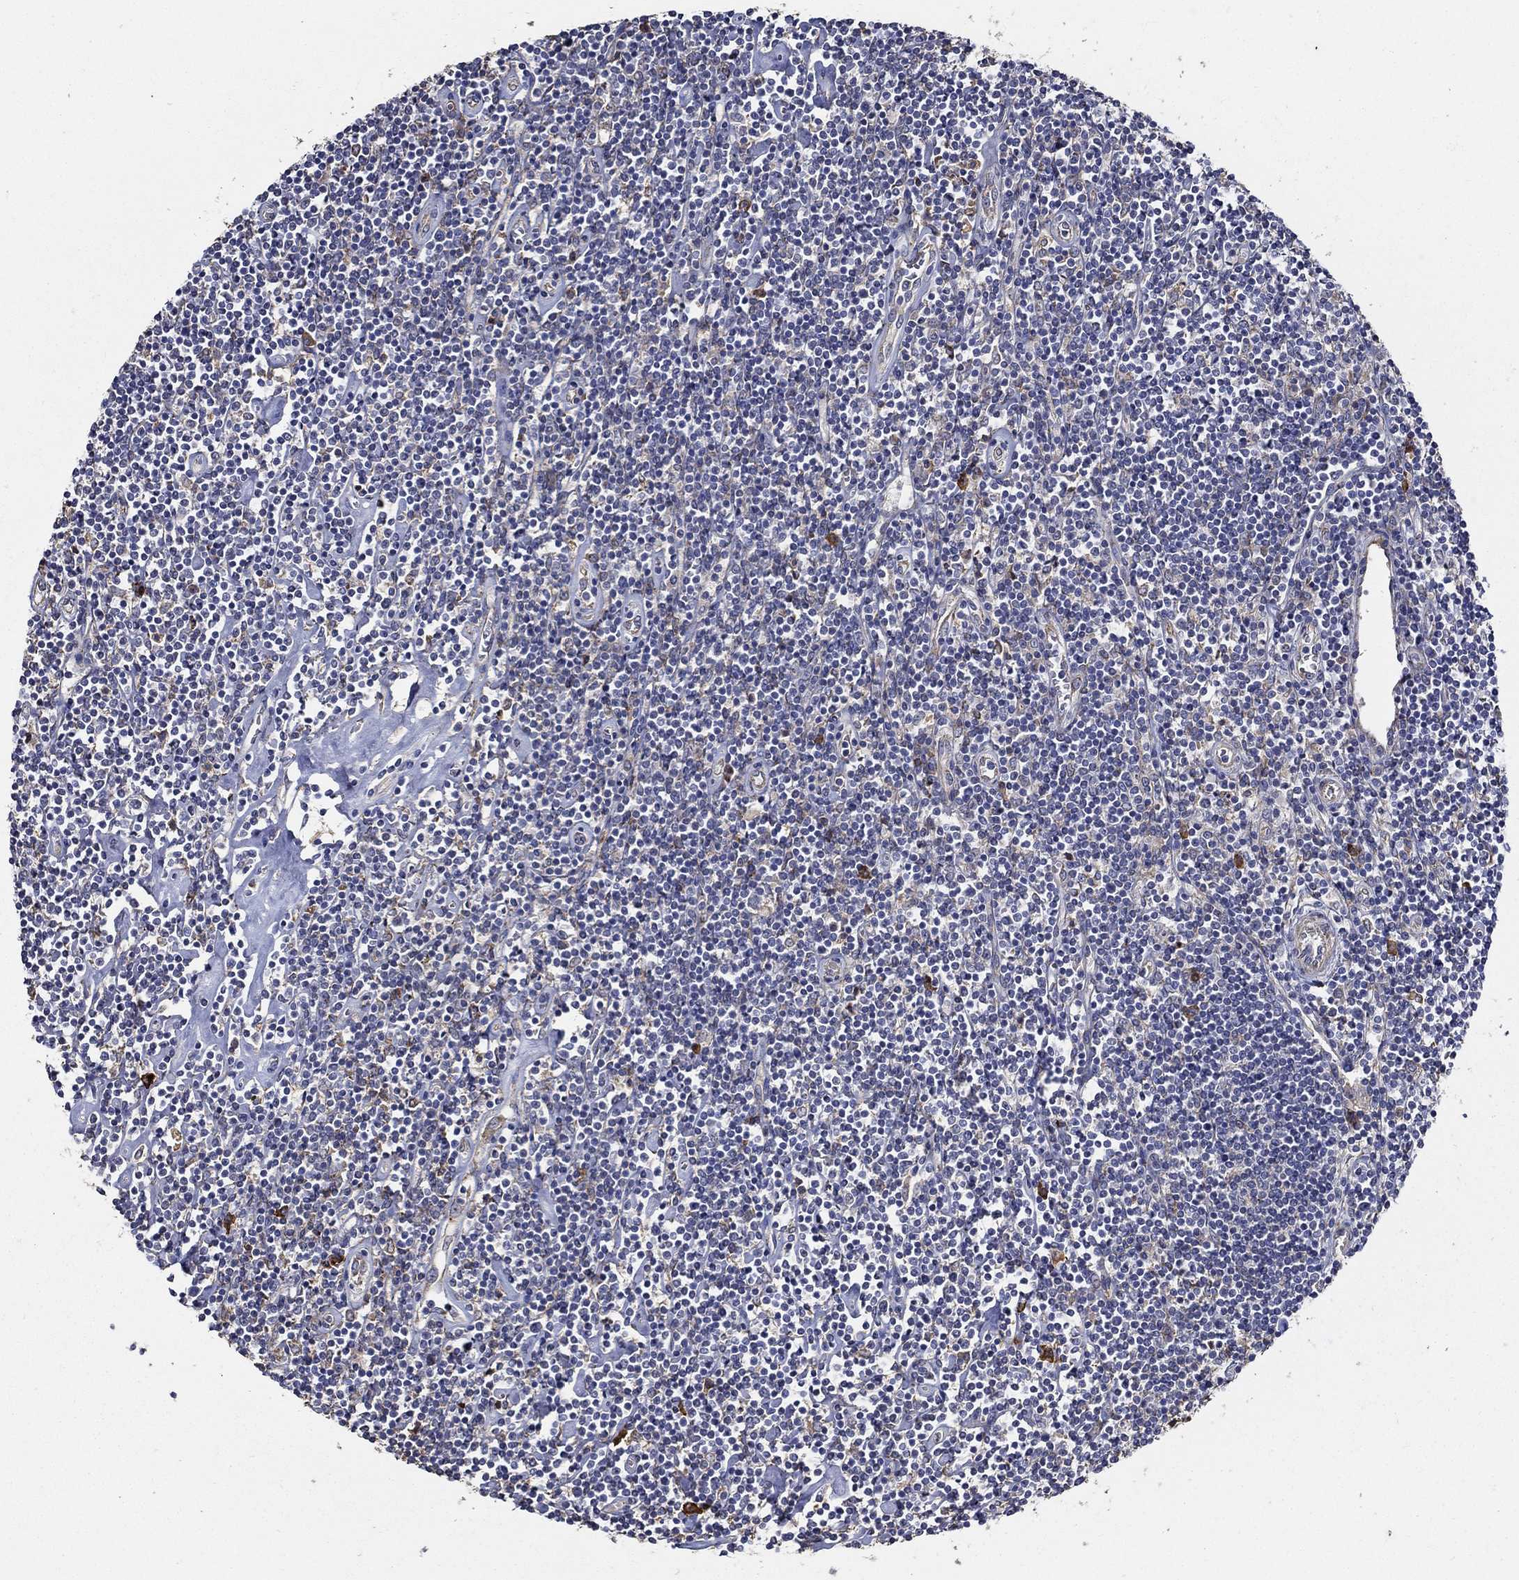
{"staining": {"intensity": "negative", "quantity": "none", "location": "none"}, "tissue": "lymphoma", "cell_type": "Tumor cells", "image_type": "cancer", "snomed": [{"axis": "morphology", "description": "Hodgkin's disease, NOS"}, {"axis": "topography", "description": "Lymph node"}], "caption": "High power microscopy image of an IHC histopathology image of lymphoma, revealing no significant staining in tumor cells.", "gene": "EMILIN3", "patient": {"sex": "male", "age": 40}}